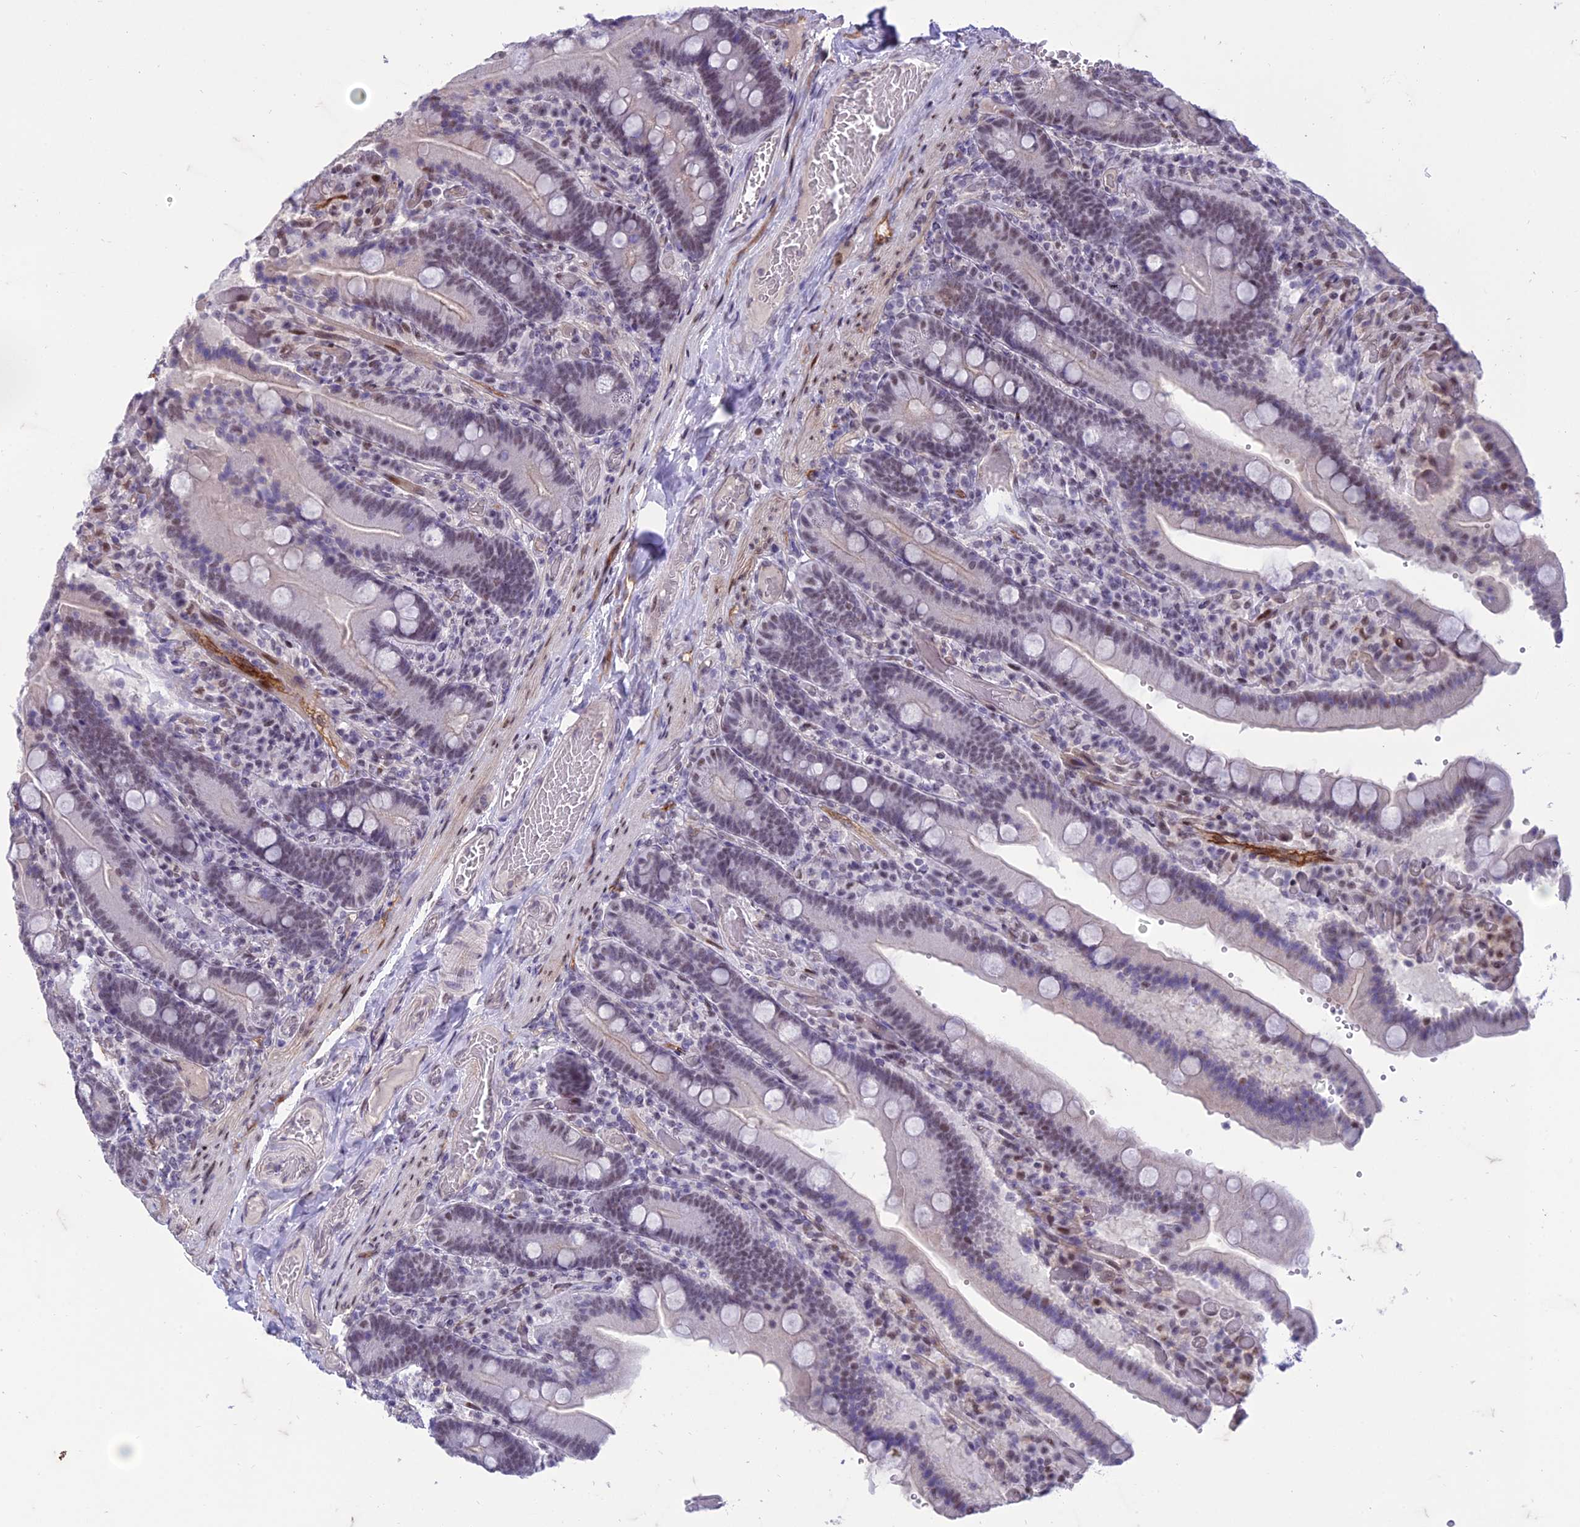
{"staining": {"intensity": "weak", "quantity": "<25%", "location": "nuclear"}, "tissue": "duodenum", "cell_type": "Glandular cells", "image_type": "normal", "snomed": [{"axis": "morphology", "description": "Normal tissue, NOS"}, {"axis": "topography", "description": "Duodenum"}], "caption": "An immunohistochemistry (IHC) histopathology image of unremarkable duodenum is shown. There is no staining in glandular cells of duodenum.", "gene": "RANBP3", "patient": {"sex": "female", "age": 62}}